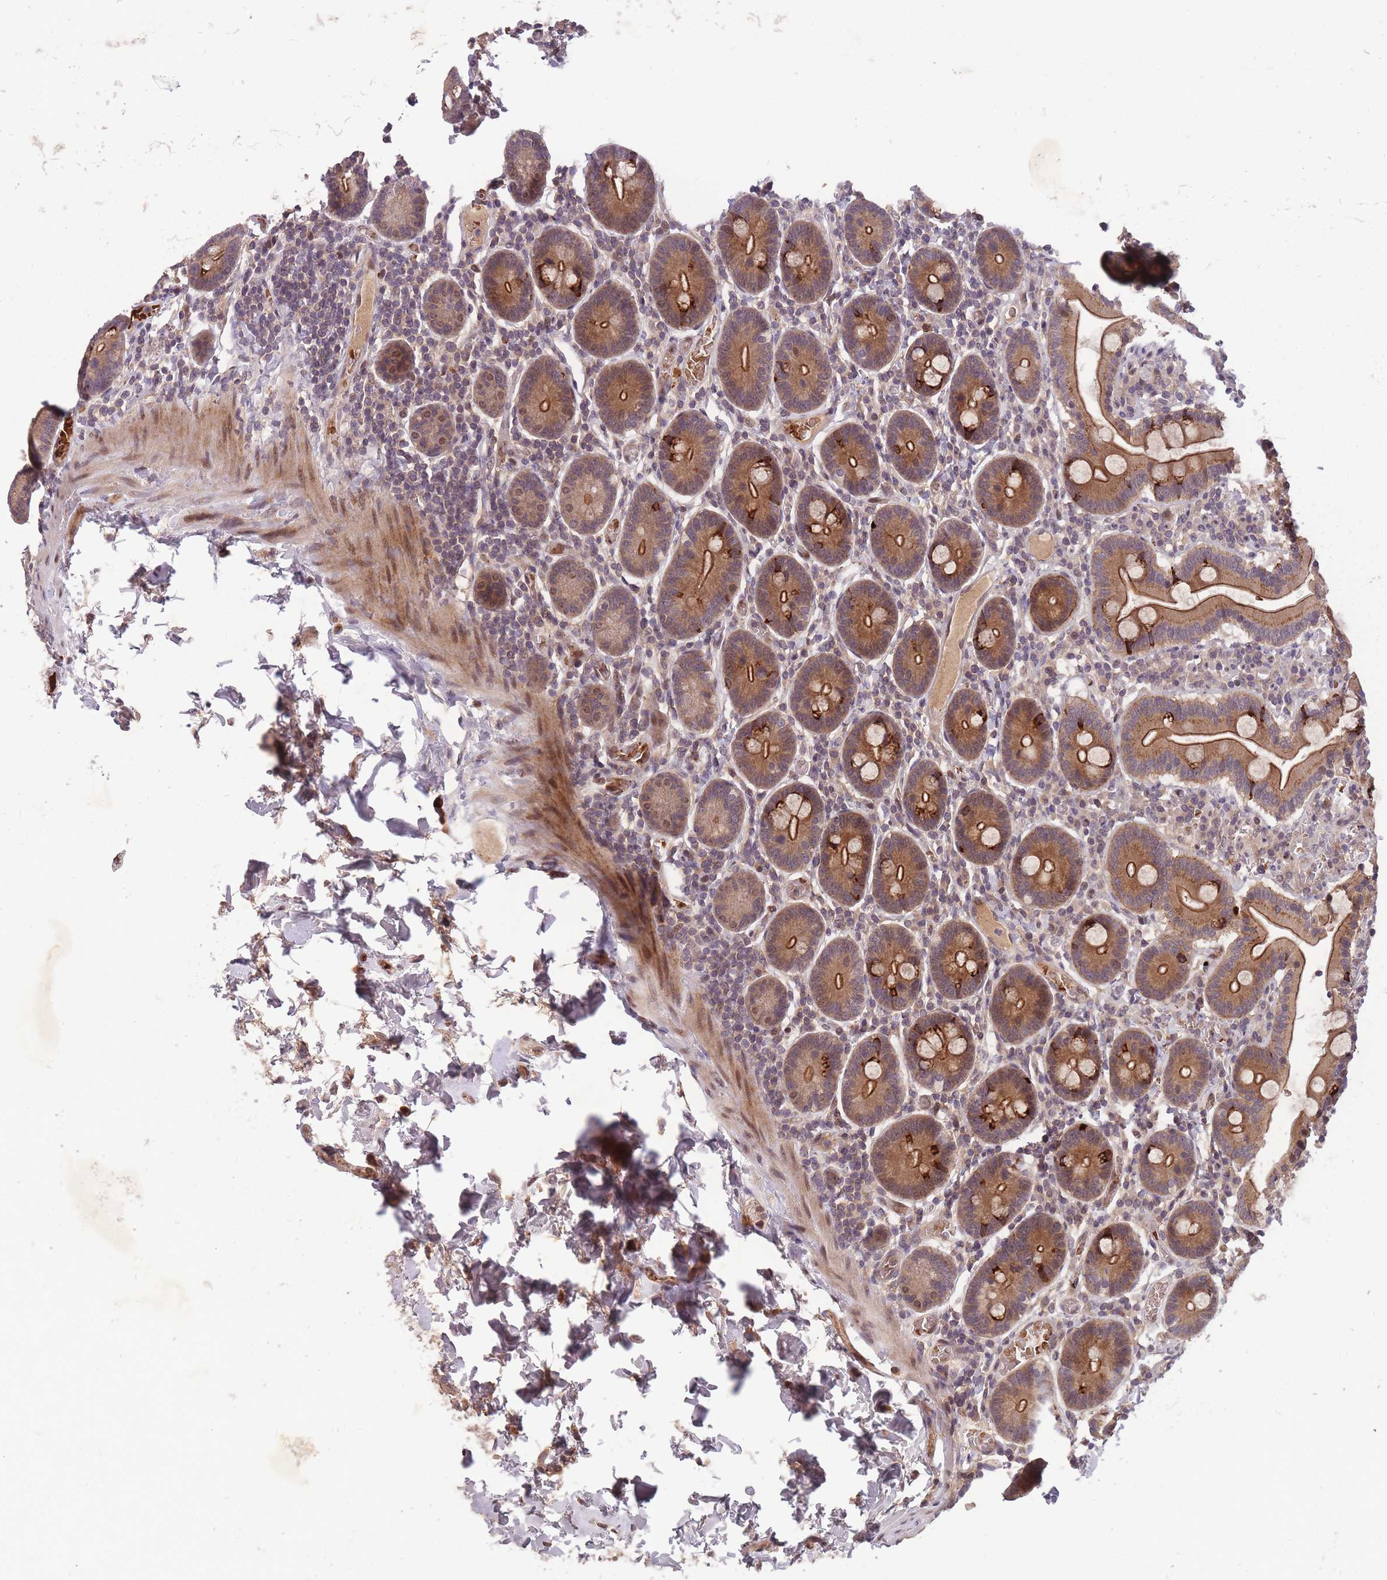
{"staining": {"intensity": "strong", "quantity": ">75%", "location": "cytoplasmic/membranous"}, "tissue": "duodenum", "cell_type": "Glandular cells", "image_type": "normal", "snomed": [{"axis": "morphology", "description": "Normal tissue, NOS"}, {"axis": "topography", "description": "Duodenum"}], "caption": "IHC of unremarkable human duodenum shows high levels of strong cytoplasmic/membranous positivity in approximately >75% of glandular cells. Nuclei are stained in blue.", "gene": "SECTM1", "patient": {"sex": "male", "age": 55}}